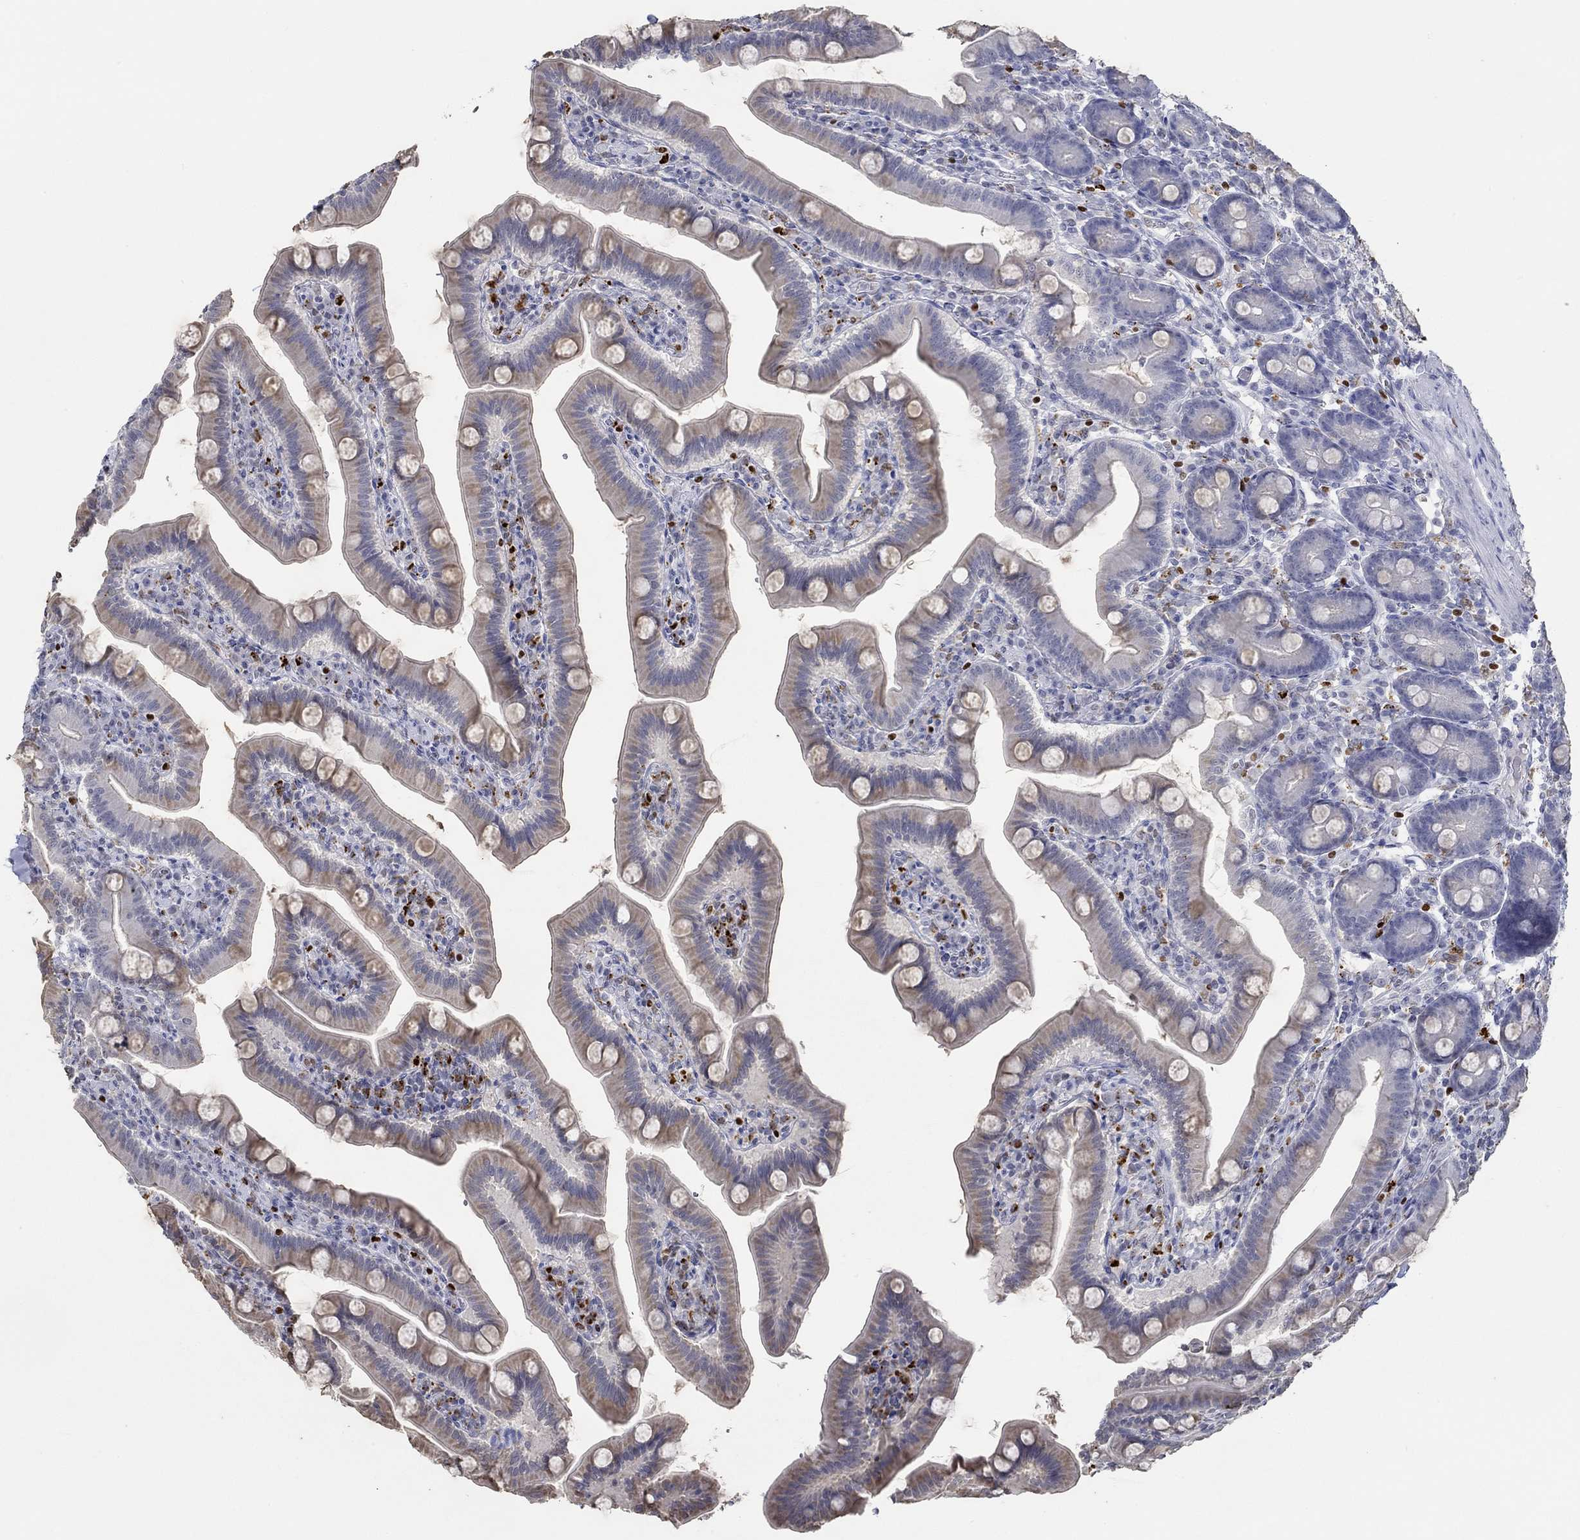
{"staining": {"intensity": "weak", "quantity": "25%-75%", "location": "cytoplasmic/membranous"}, "tissue": "small intestine", "cell_type": "Glandular cells", "image_type": "normal", "snomed": [{"axis": "morphology", "description": "Normal tissue, NOS"}, {"axis": "topography", "description": "Small intestine"}], "caption": "Brown immunohistochemical staining in benign human small intestine exhibits weak cytoplasmic/membranous positivity in approximately 25%-75% of glandular cells.", "gene": "GATA2", "patient": {"sex": "male", "age": 66}}